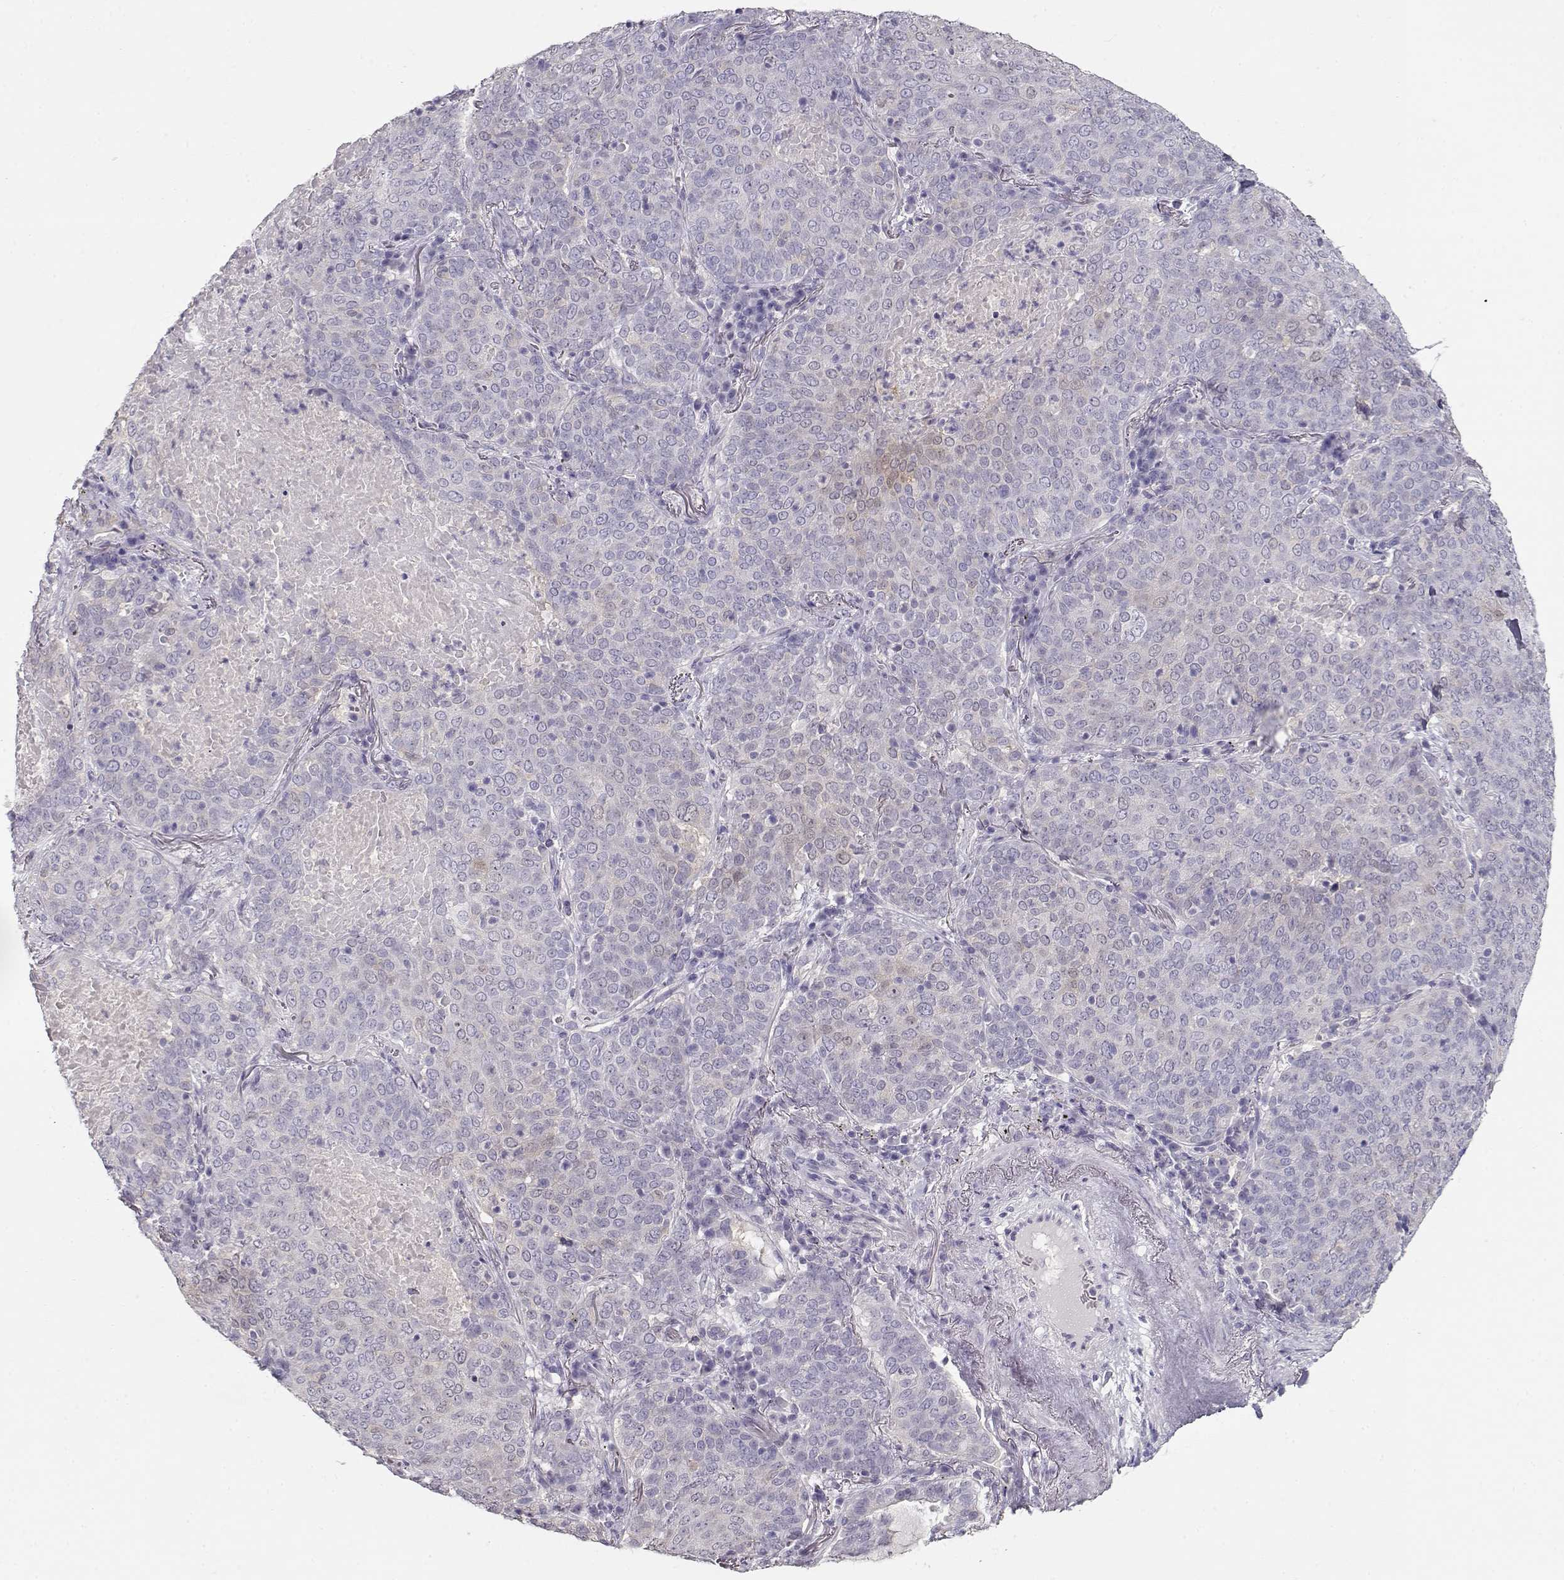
{"staining": {"intensity": "negative", "quantity": "none", "location": "none"}, "tissue": "lung cancer", "cell_type": "Tumor cells", "image_type": "cancer", "snomed": [{"axis": "morphology", "description": "Squamous cell carcinoma, NOS"}, {"axis": "topography", "description": "Lung"}], "caption": "Immunohistochemistry of human squamous cell carcinoma (lung) displays no expression in tumor cells.", "gene": "NDRG4", "patient": {"sex": "male", "age": 82}}